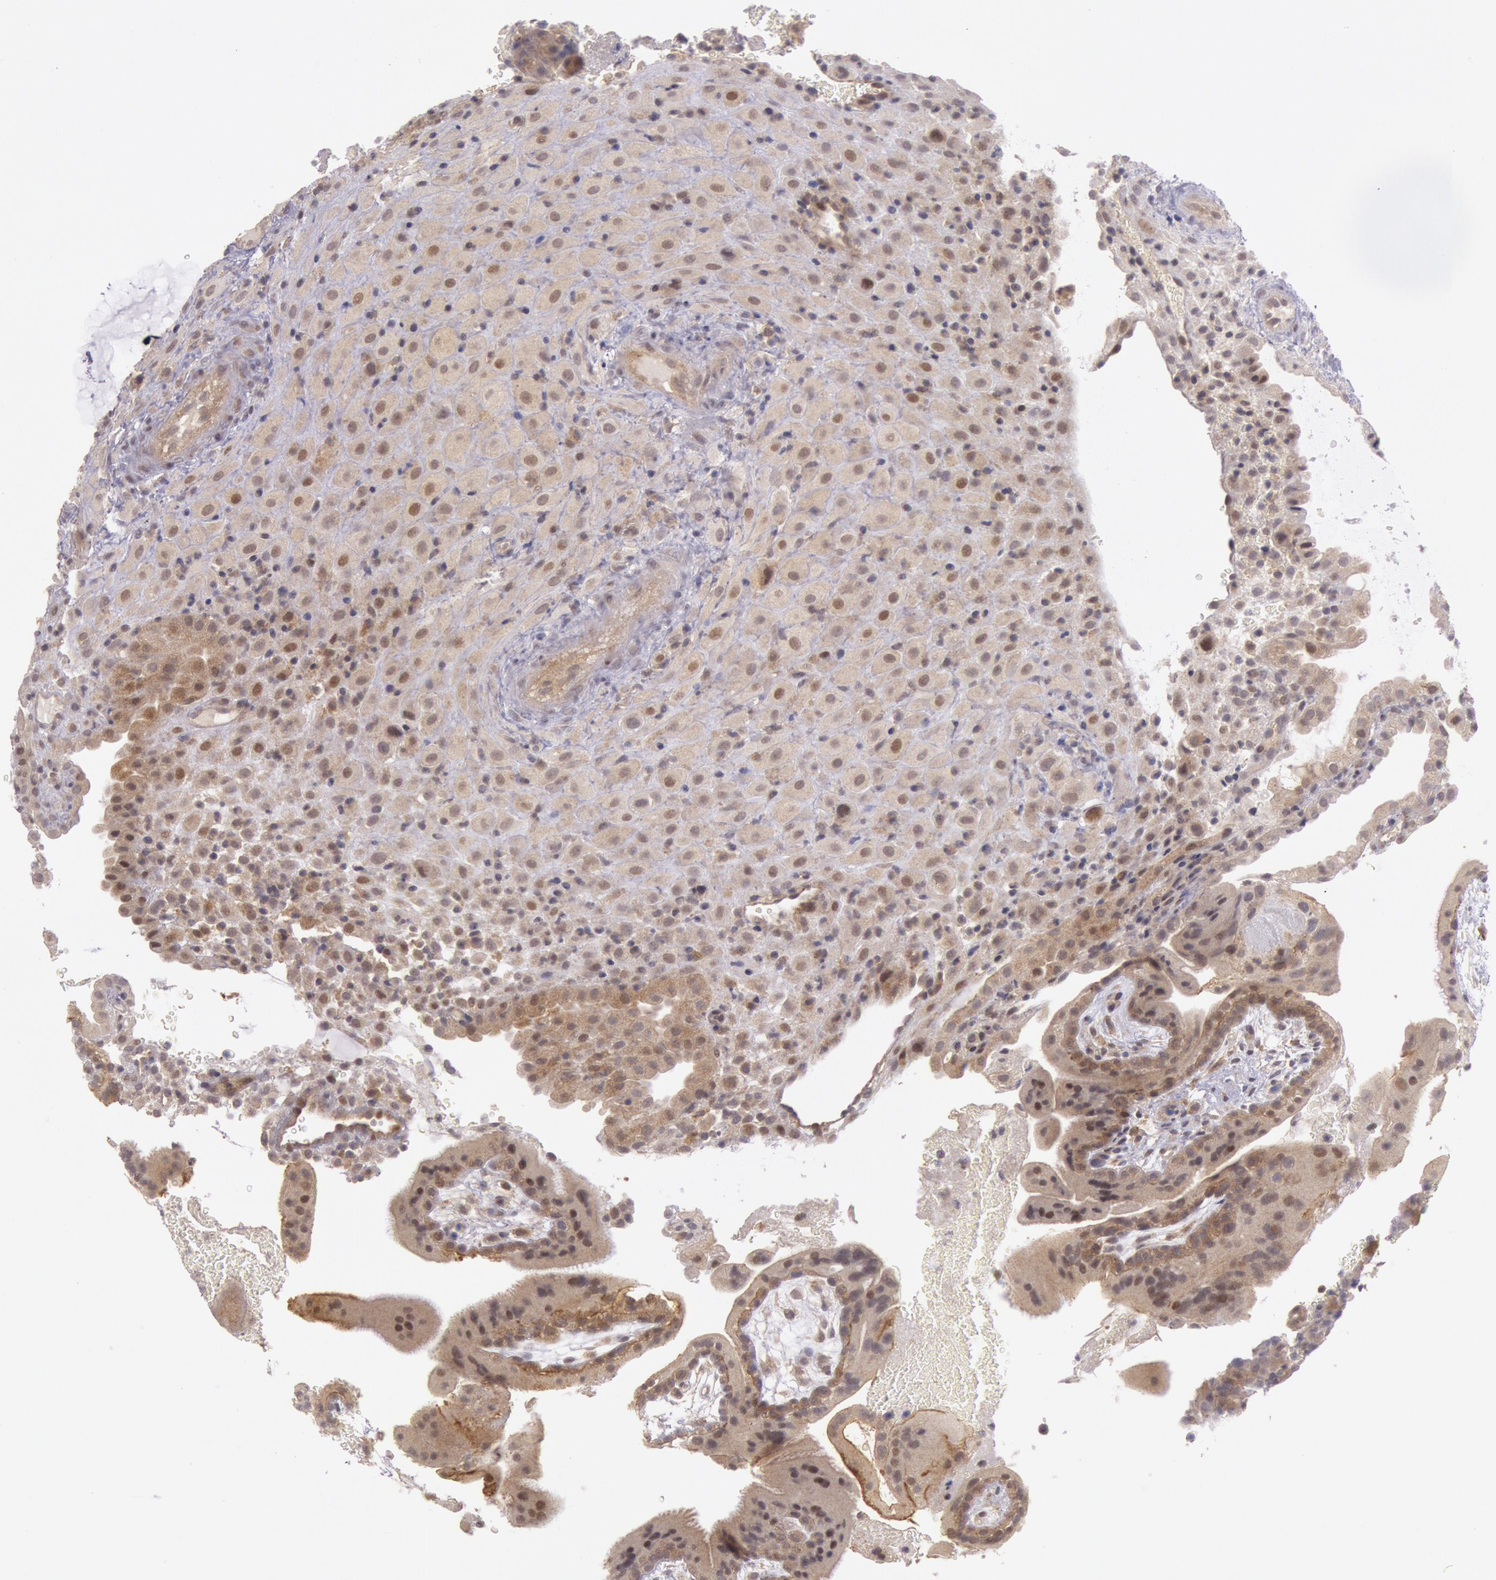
{"staining": {"intensity": "weak", "quantity": ">75%", "location": "cytoplasmic/membranous"}, "tissue": "placenta", "cell_type": "Decidual cells", "image_type": "normal", "snomed": [{"axis": "morphology", "description": "Normal tissue, NOS"}, {"axis": "topography", "description": "Placenta"}], "caption": "The micrograph displays a brown stain indicating the presence of a protein in the cytoplasmic/membranous of decidual cells in placenta. The staining is performed using DAB (3,3'-diaminobenzidine) brown chromogen to label protein expression. The nuclei are counter-stained blue using hematoxylin.", "gene": "TRIB2", "patient": {"sex": "female", "age": 19}}